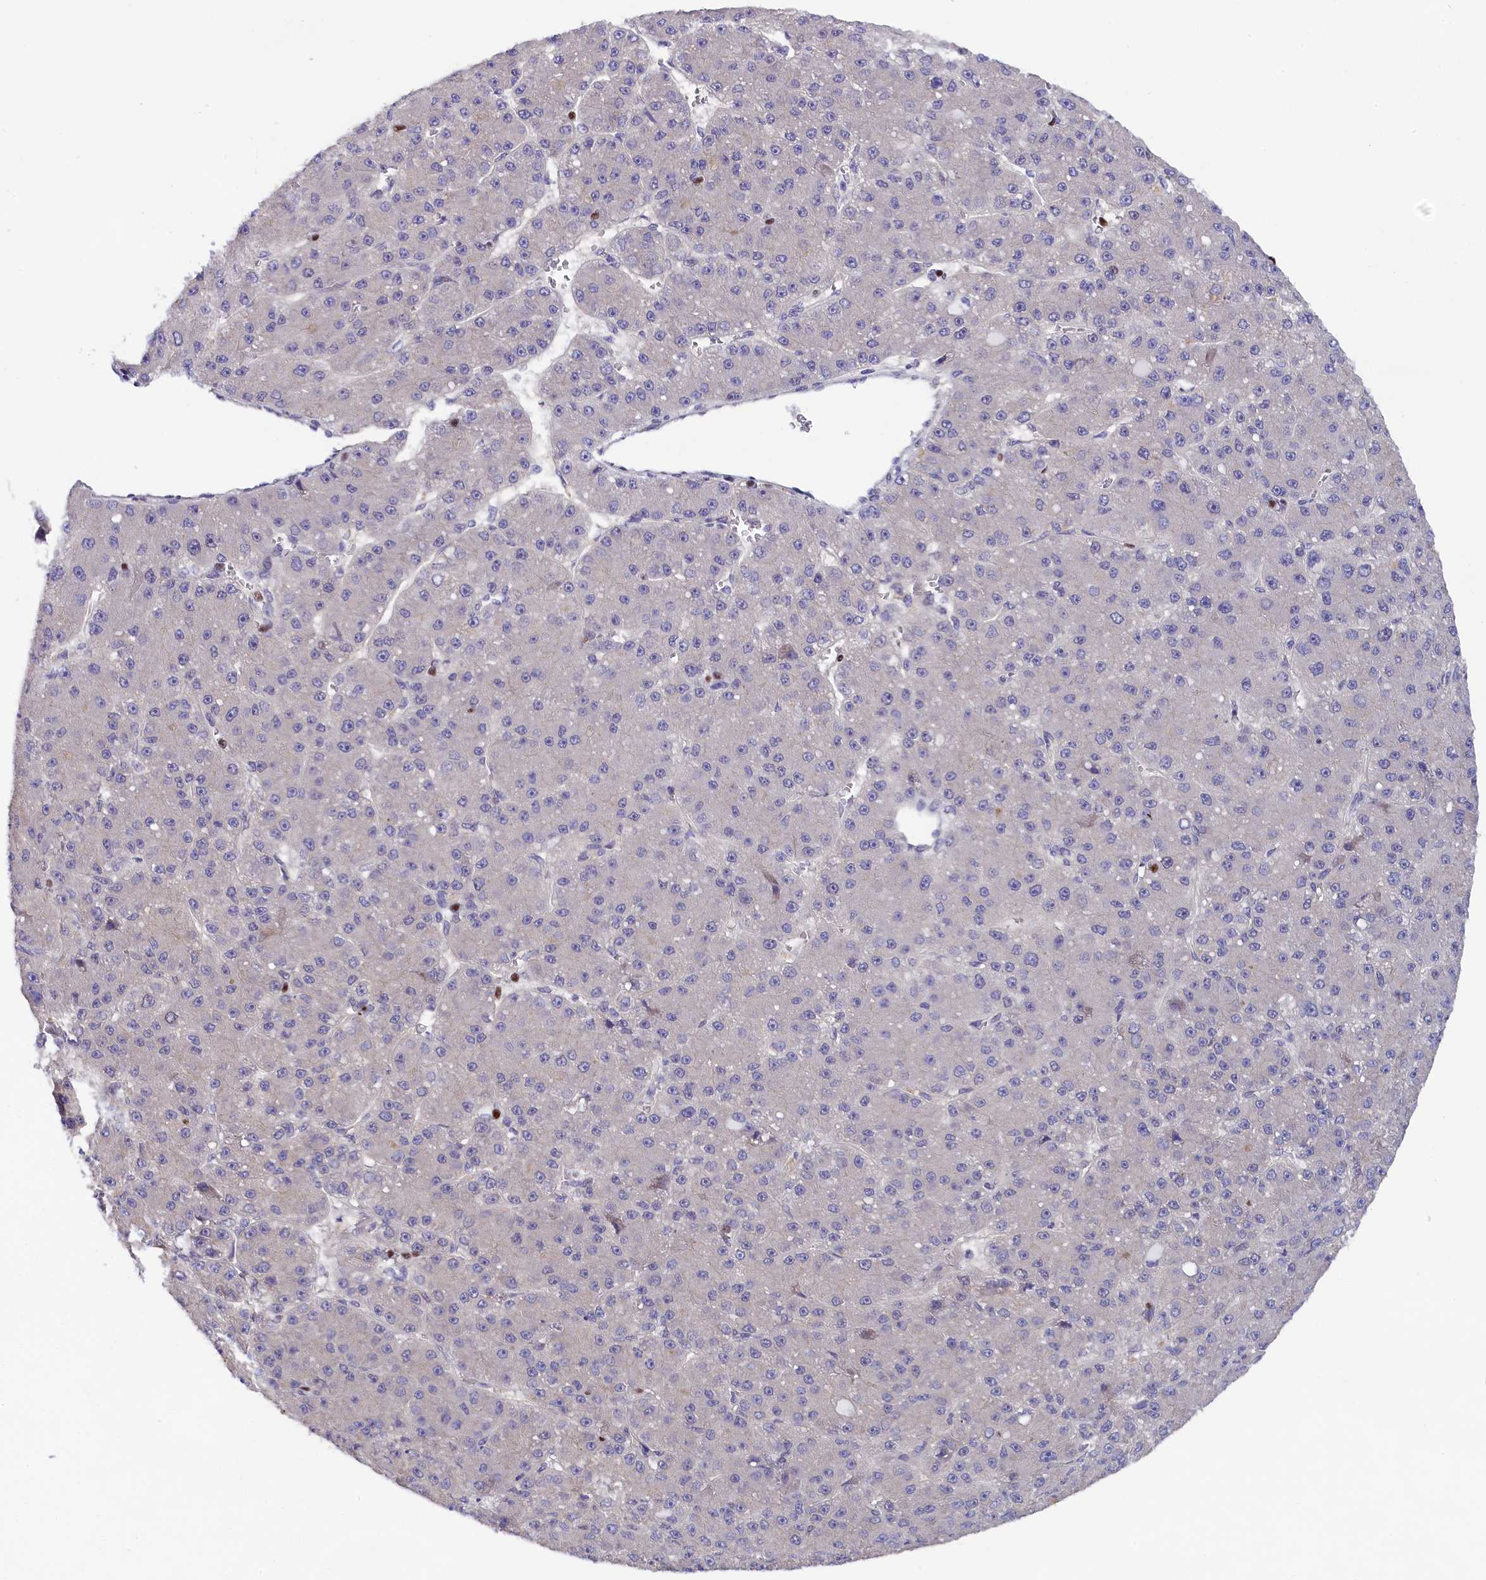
{"staining": {"intensity": "negative", "quantity": "none", "location": "none"}, "tissue": "liver cancer", "cell_type": "Tumor cells", "image_type": "cancer", "snomed": [{"axis": "morphology", "description": "Carcinoma, Hepatocellular, NOS"}, {"axis": "topography", "description": "Liver"}], "caption": "IHC histopathology image of human hepatocellular carcinoma (liver) stained for a protein (brown), which demonstrates no positivity in tumor cells.", "gene": "SP4", "patient": {"sex": "male", "age": 67}}